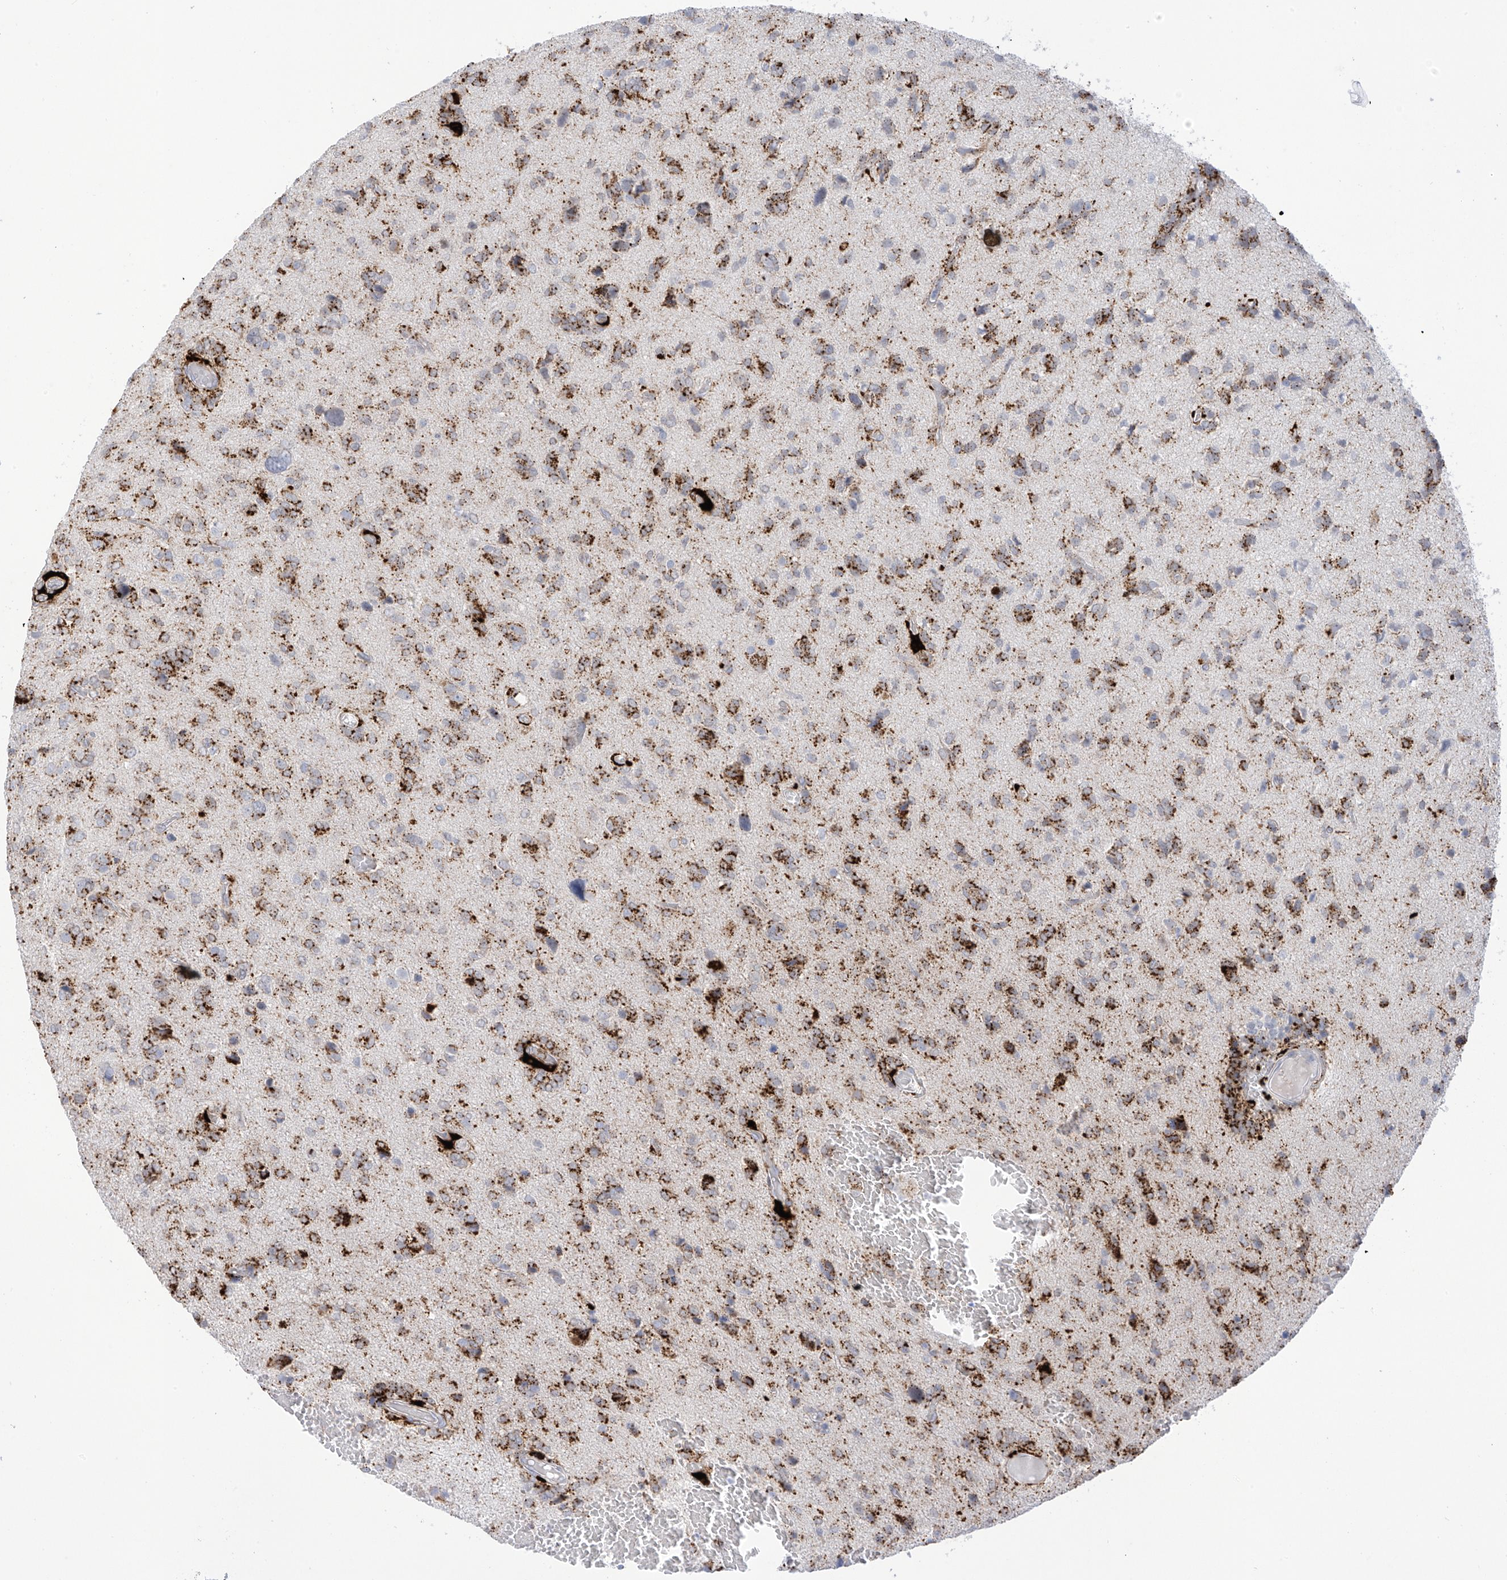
{"staining": {"intensity": "moderate", "quantity": ">75%", "location": "cytoplasmic/membranous"}, "tissue": "glioma", "cell_type": "Tumor cells", "image_type": "cancer", "snomed": [{"axis": "morphology", "description": "Glioma, malignant, High grade"}, {"axis": "topography", "description": "Brain"}], "caption": "Immunohistochemical staining of malignant high-grade glioma exhibits medium levels of moderate cytoplasmic/membranous protein expression in approximately >75% of tumor cells.", "gene": "PSPH", "patient": {"sex": "female", "age": 59}}